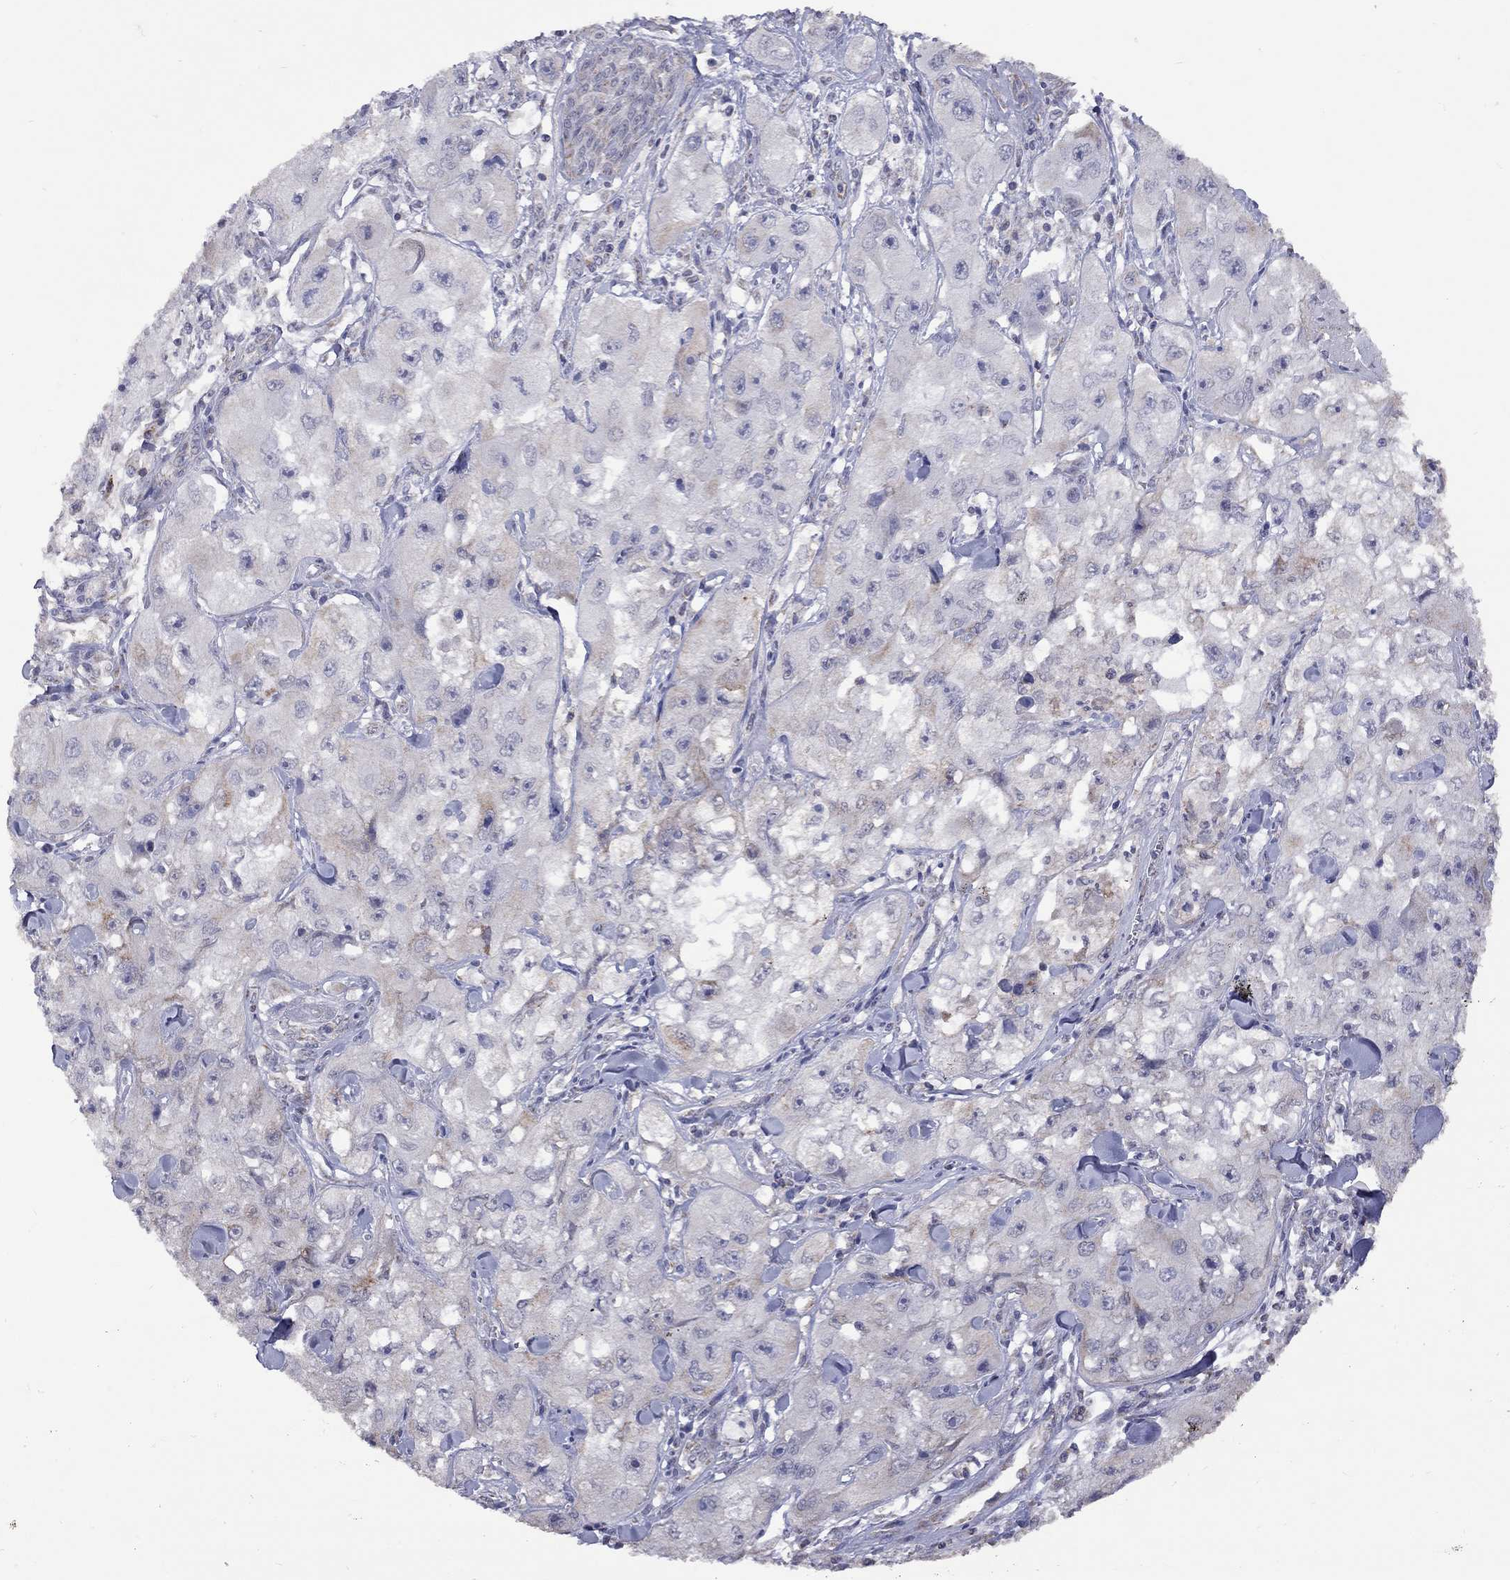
{"staining": {"intensity": "negative", "quantity": "none", "location": "none"}, "tissue": "skin cancer", "cell_type": "Tumor cells", "image_type": "cancer", "snomed": [{"axis": "morphology", "description": "Squamous cell carcinoma, NOS"}, {"axis": "topography", "description": "Skin"}, {"axis": "topography", "description": "Subcutis"}], "caption": "IHC image of neoplastic tissue: skin cancer (squamous cell carcinoma) stained with DAB (3,3'-diaminobenzidine) exhibits no significant protein staining in tumor cells.", "gene": "NDUFB1", "patient": {"sex": "male", "age": 73}}